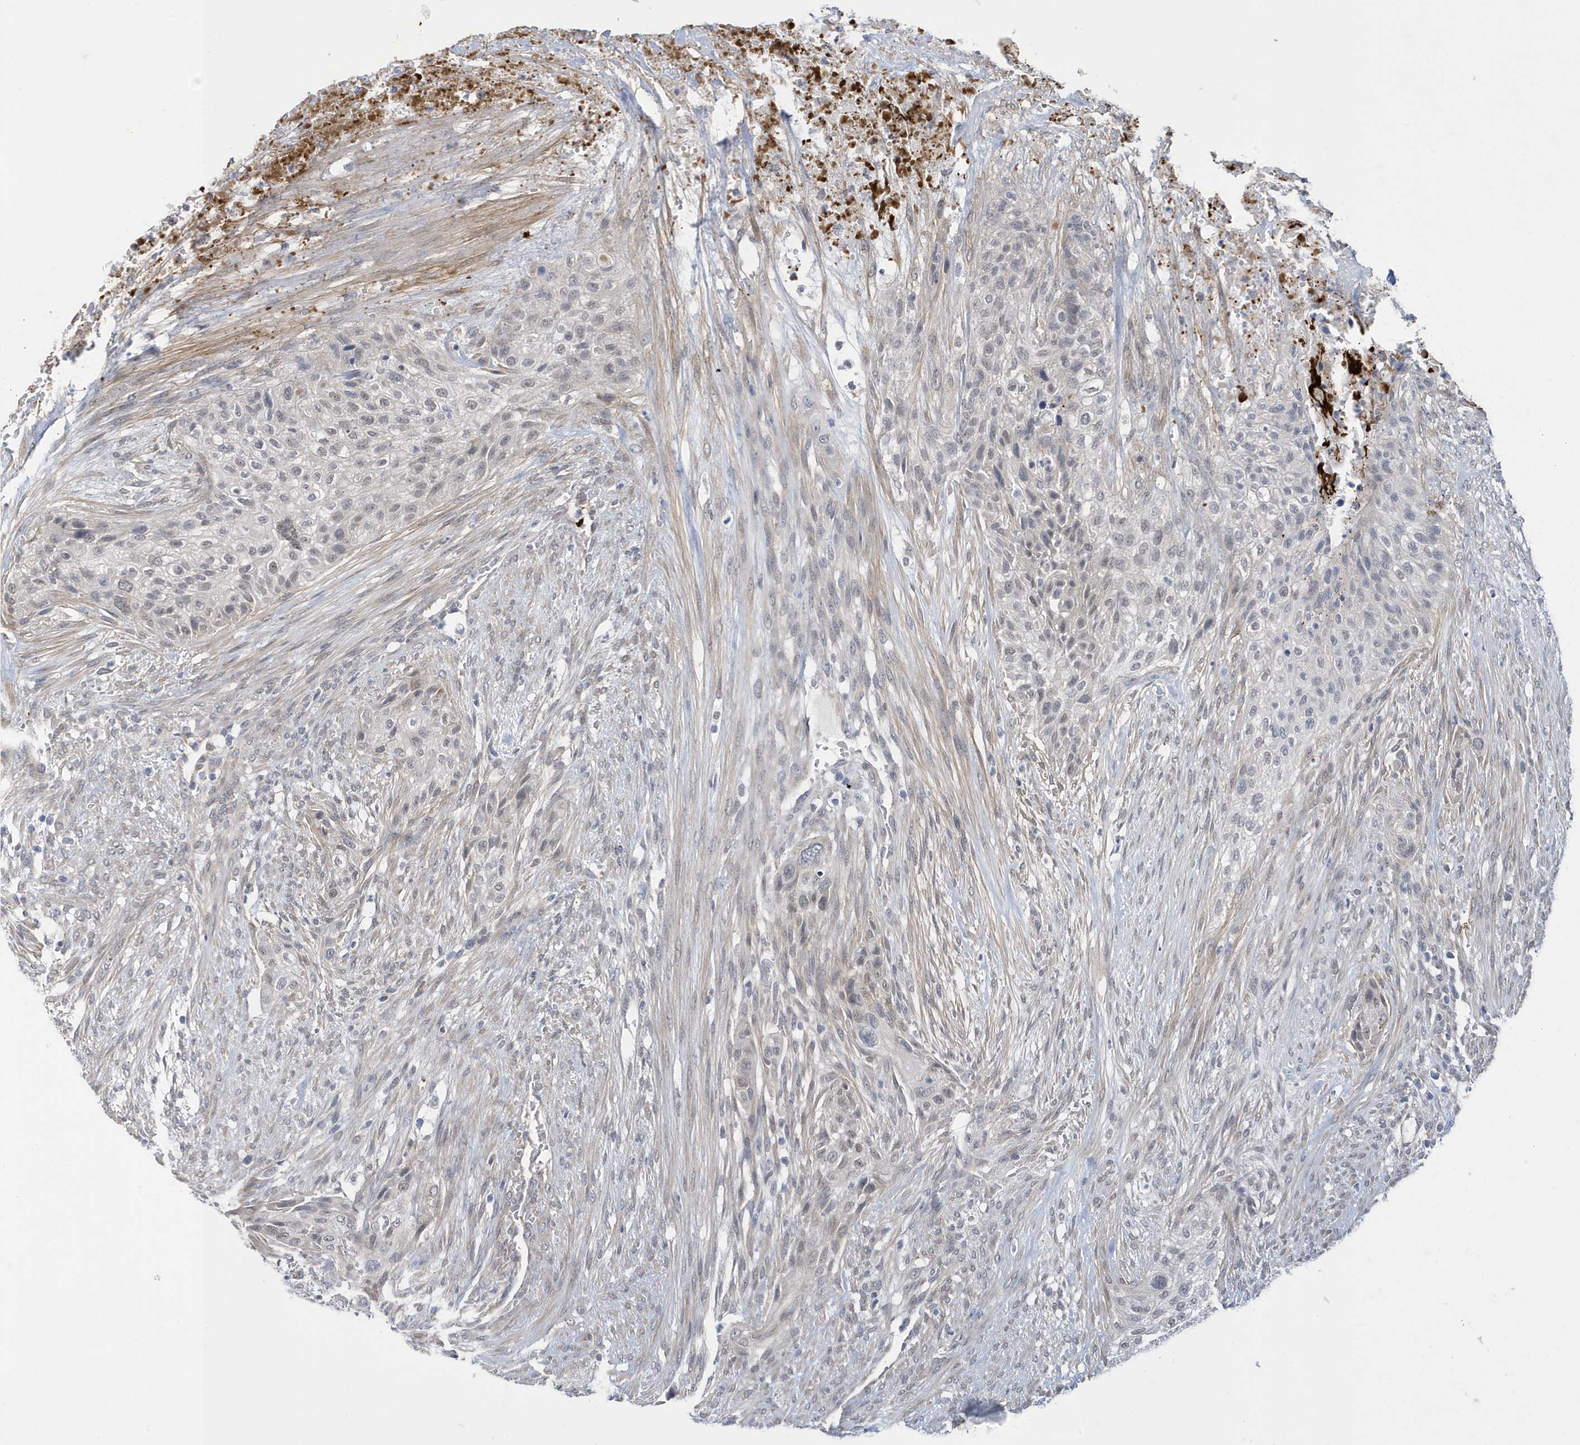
{"staining": {"intensity": "weak", "quantity": "25%-75%", "location": "nuclear"}, "tissue": "urothelial cancer", "cell_type": "Tumor cells", "image_type": "cancer", "snomed": [{"axis": "morphology", "description": "Urothelial carcinoma, High grade"}, {"axis": "topography", "description": "Urinary bladder"}], "caption": "Urothelial carcinoma (high-grade) tissue demonstrates weak nuclear positivity in about 25%-75% of tumor cells, visualized by immunohistochemistry.", "gene": "ZNF654", "patient": {"sex": "male", "age": 35}}